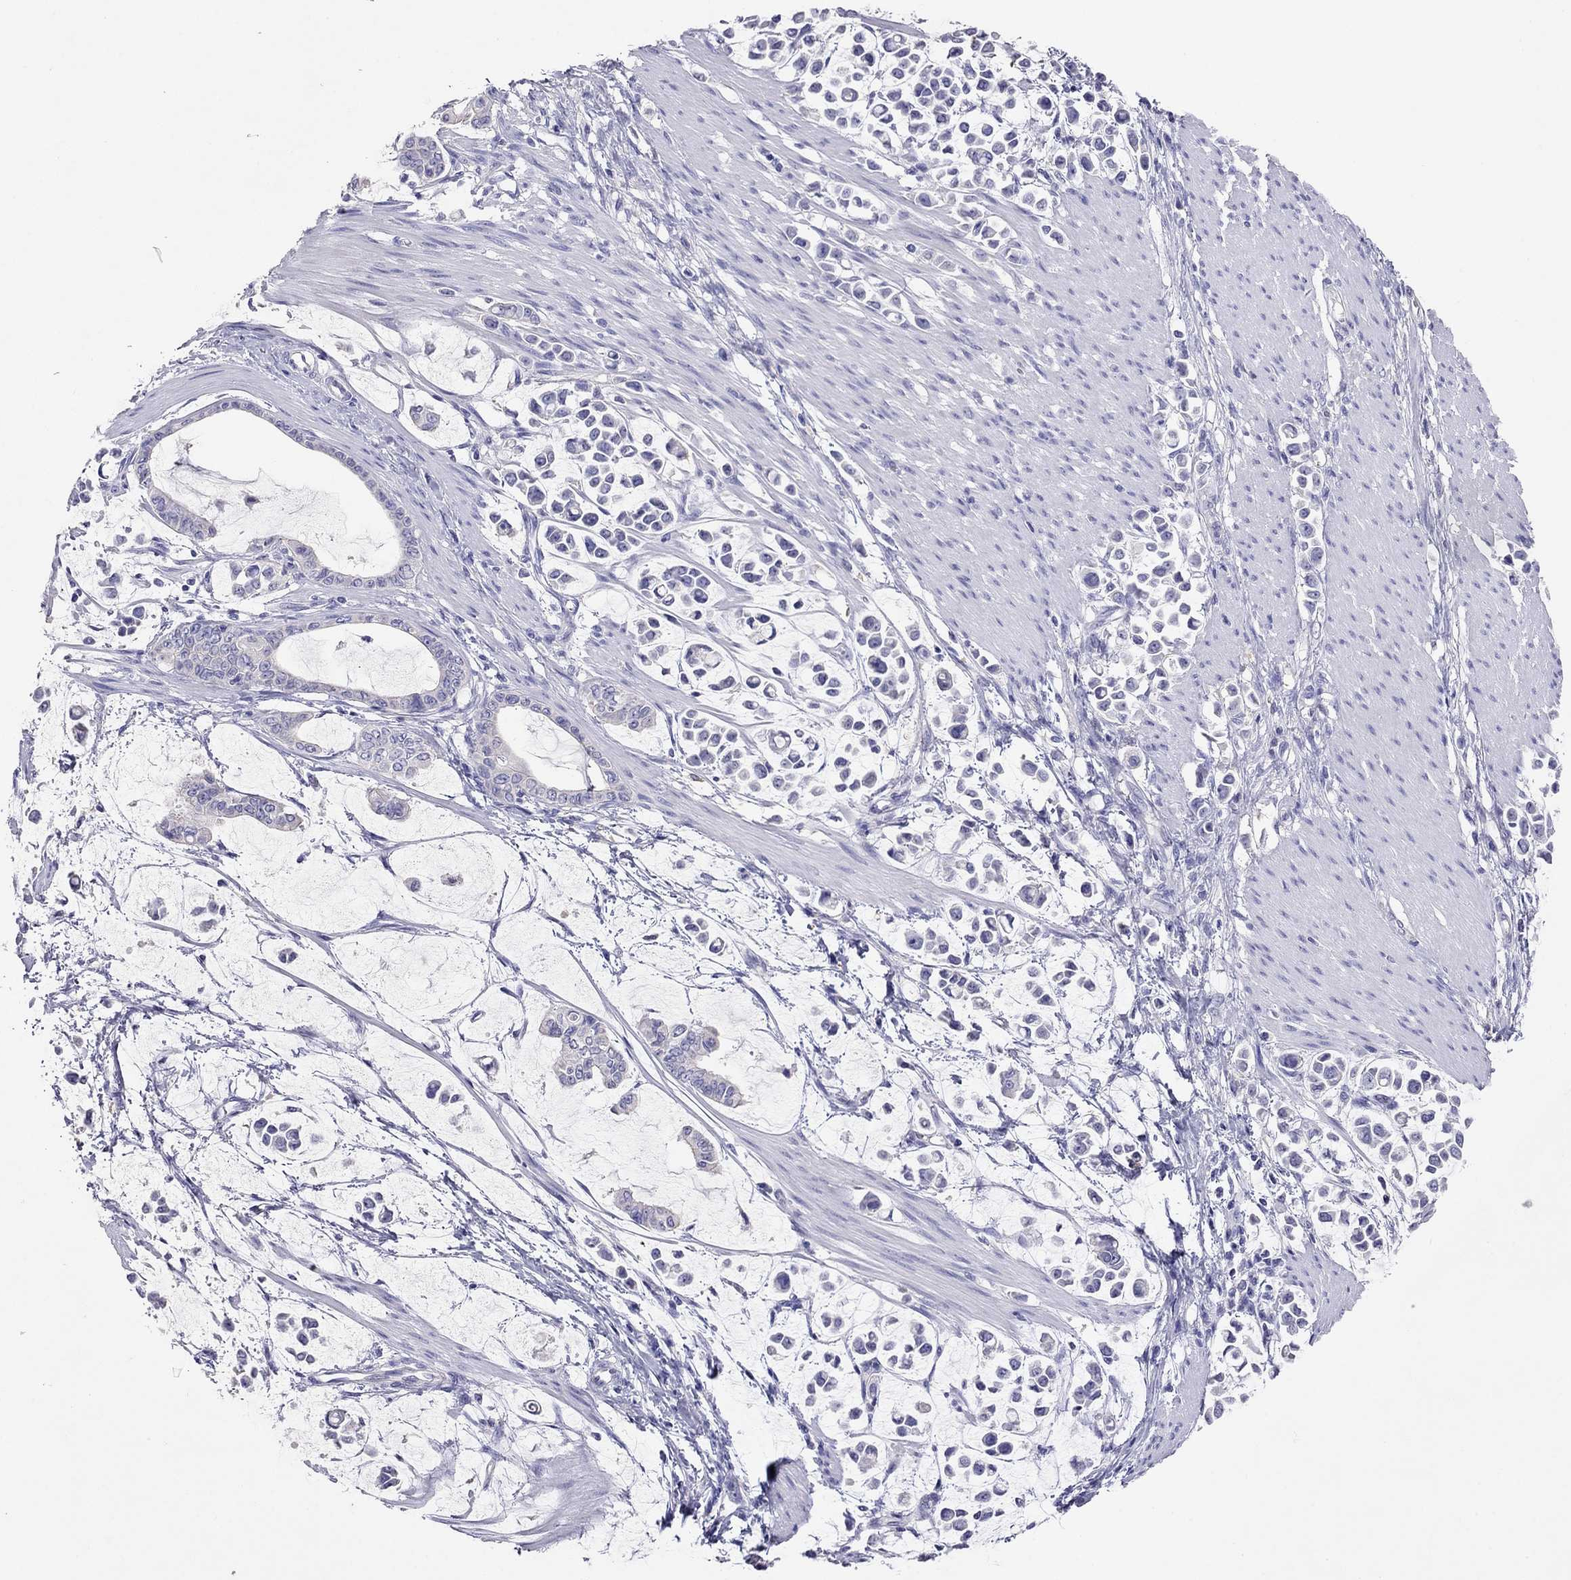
{"staining": {"intensity": "negative", "quantity": "none", "location": "none"}, "tissue": "stomach cancer", "cell_type": "Tumor cells", "image_type": "cancer", "snomed": [{"axis": "morphology", "description": "Adenocarcinoma, NOS"}, {"axis": "topography", "description": "Stomach"}], "caption": "Immunohistochemical staining of human stomach cancer displays no significant staining in tumor cells. (DAB IHC visualized using brightfield microscopy, high magnification).", "gene": "CAPNS2", "patient": {"sex": "male", "age": 82}}